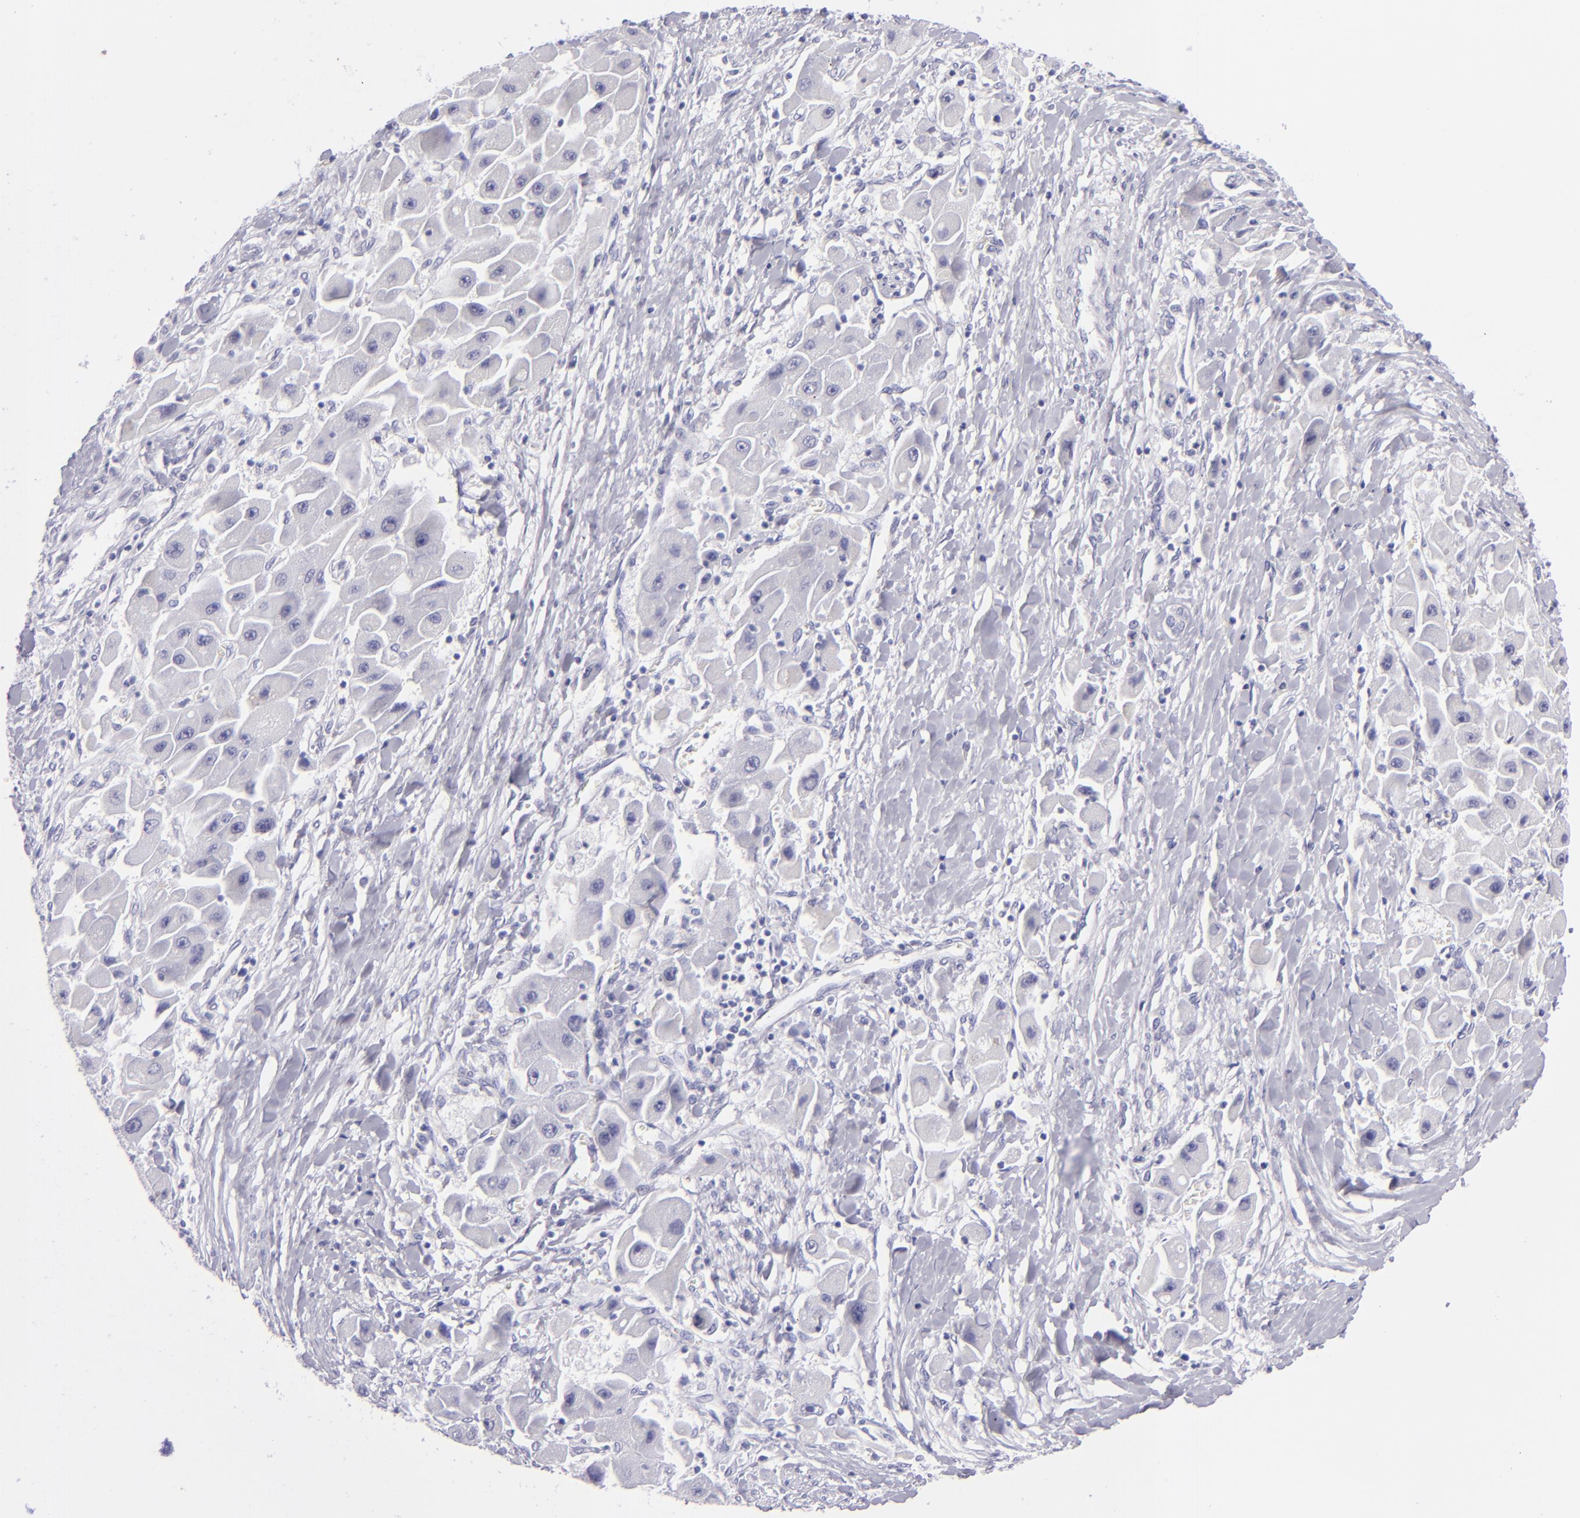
{"staining": {"intensity": "negative", "quantity": "none", "location": "none"}, "tissue": "liver cancer", "cell_type": "Tumor cells", "image_type": "cancer", "snomed": [{"axis": "morphology", "description": "Carcinoma, Hepatocellular, NOS"}, {"axis": "topography", "description": "Liver"}], "caption": "There is no significant positivity in tumor cells of hepatocellular carcinoma (liver). The staining is performed using DAB (3,3'-diaminobenzidine) brown chromogen with nuclei counter-stained in using hematoxylin.", "gene": "PVALB", "patient": {"sex": "male", "age": 24}}